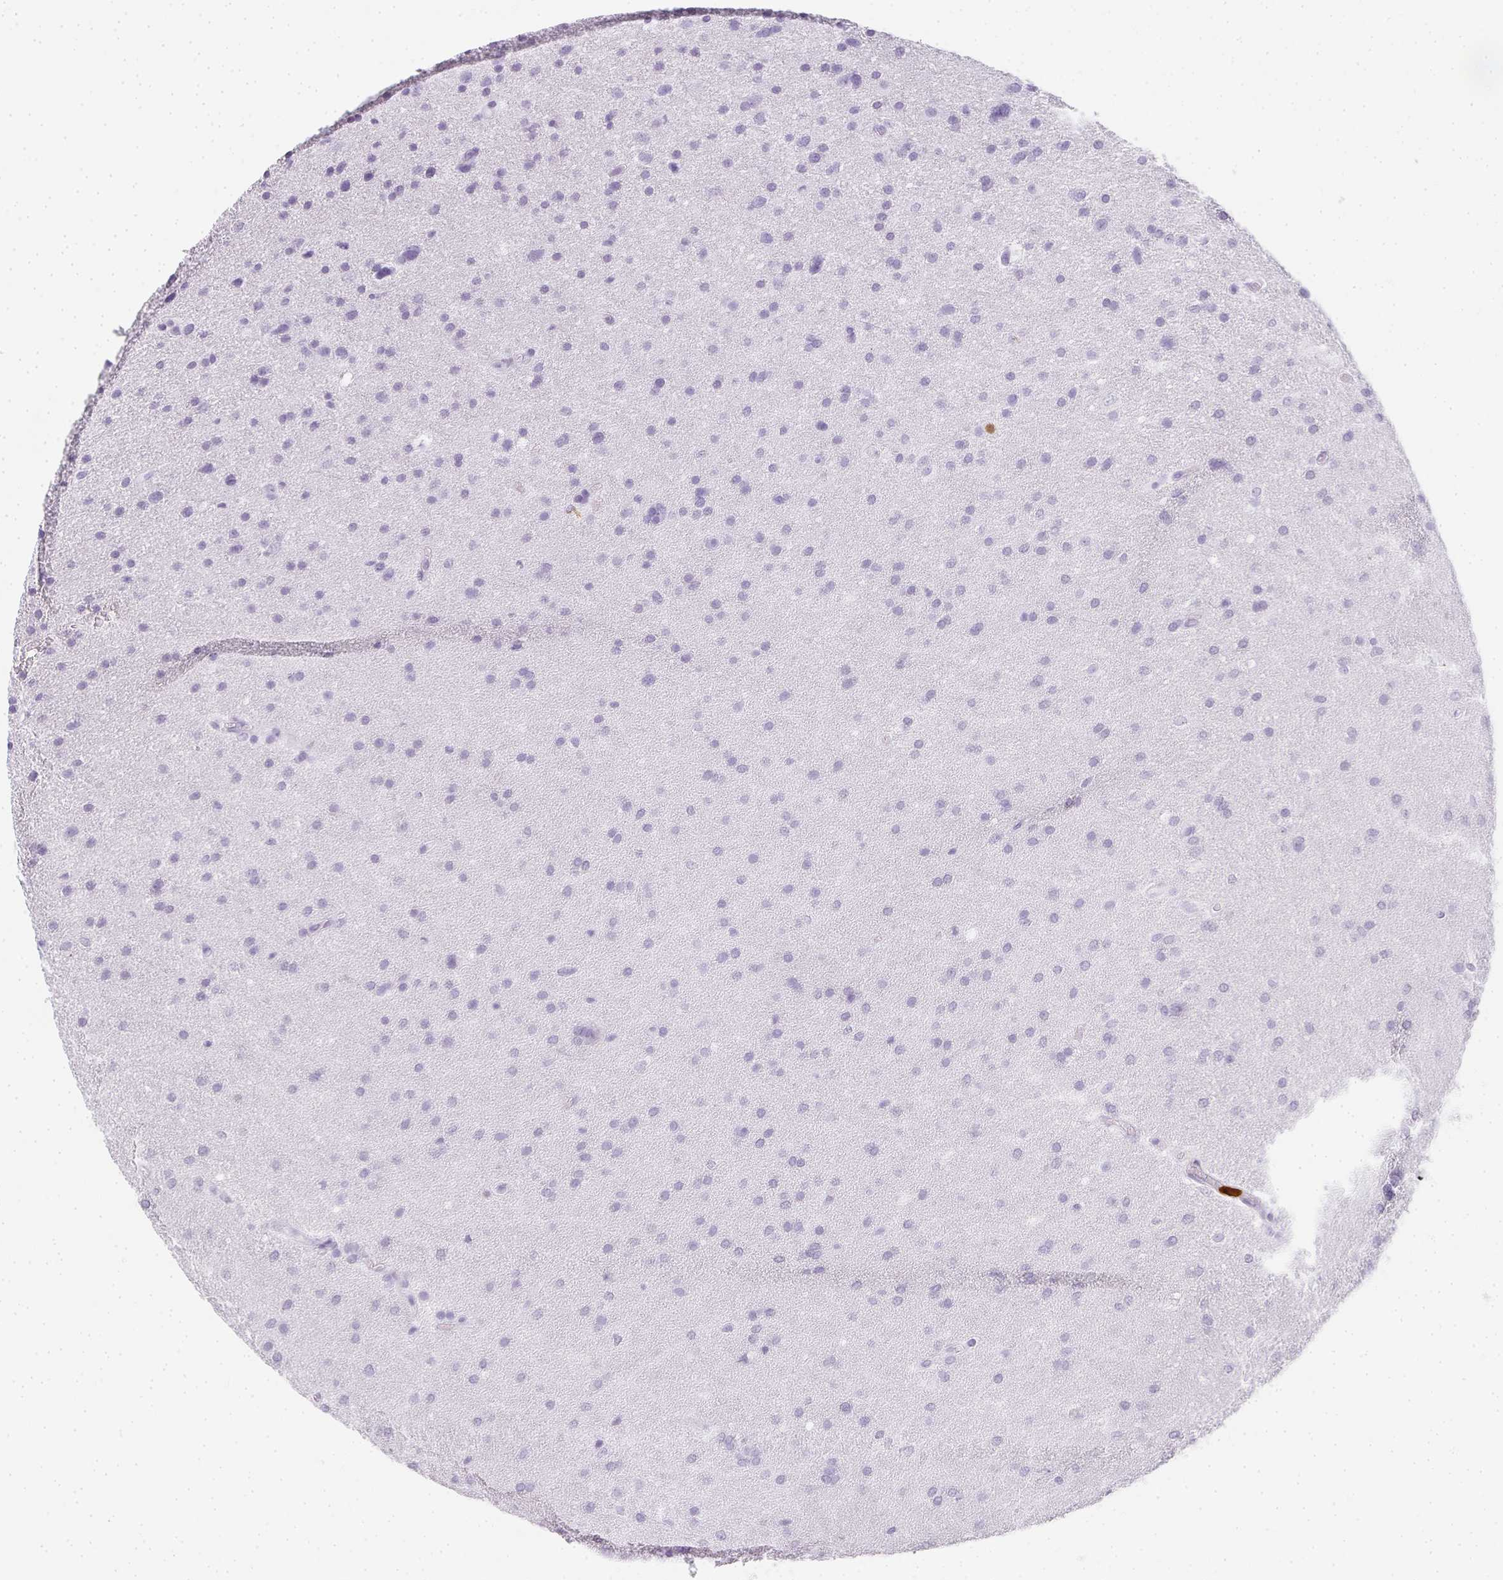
{"staining": {"intensity": "negative", "quantity": "none", "location": "none"}, "tissue": "glioma", "cell_type": "Tumor cells", "image_type": "cancer", "snomed": [{"axis": "morphology", "description": "Glioma, malignant, Low grade"}, {"axis": "topography", "description": "Brain"}], "caption": "High power microscopy photomicrograph of an IHC micrograph of glioma, revealing no significant staining in tumor cells.", "gene": "HK3", "patient": {"sex": "female", "age": 54}}